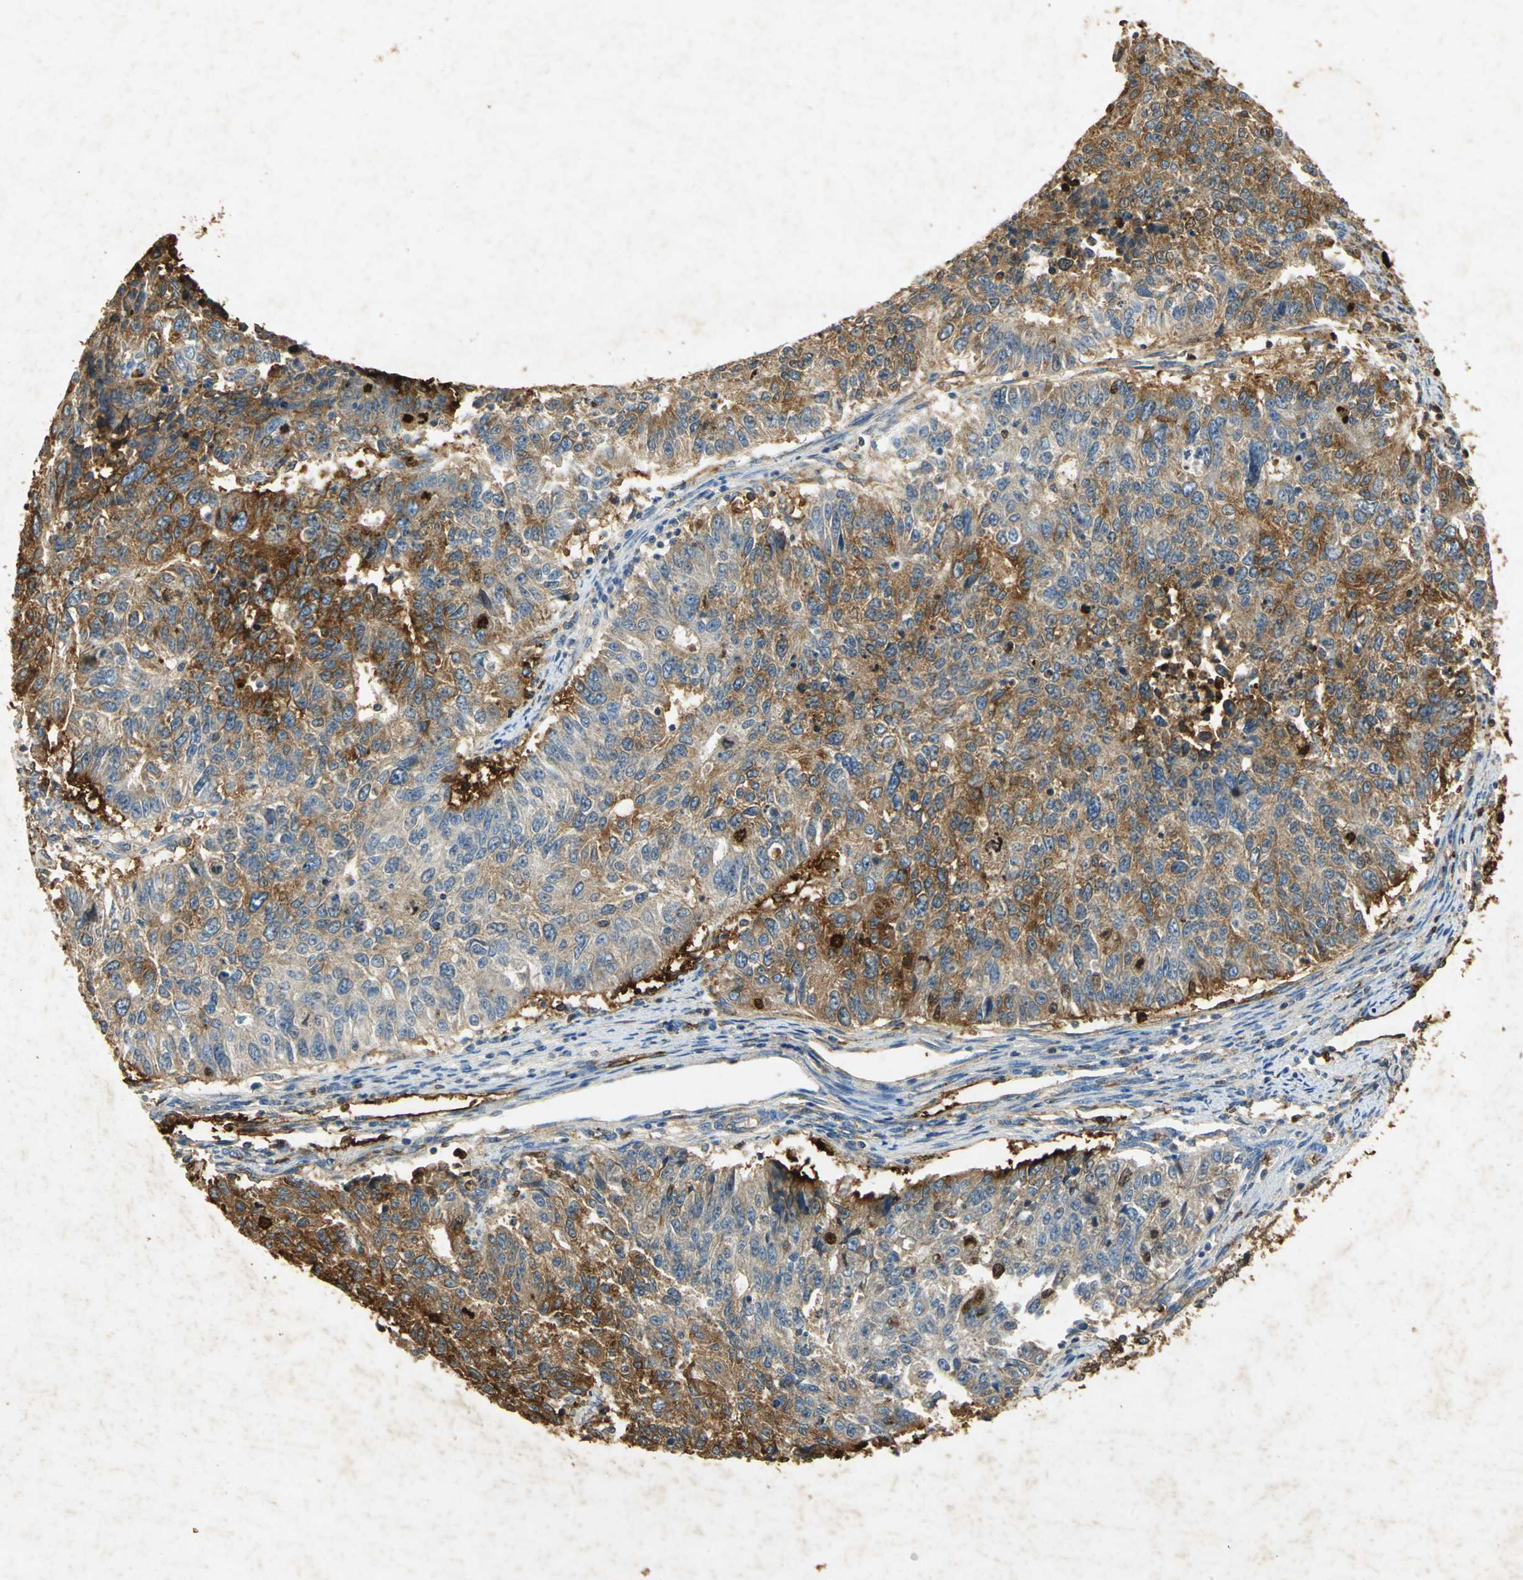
{"staining": {"intensity": "strong", "quantity": "25%-75%", "location": "cytoplasmic/membranous"}, "tissue": "endometrial cancer", "cell_type": "Tumor cells", "image_type": "cancer", "snomed": [{"axis": "morphology", "description": "Adenocarcinoma, NOS"}, {"axis": "topography", "description": "Endometrium"}], "caption": "IHC of human endometrial cancer (adenocarcinoma) demonstrates high levels of strong cytoplasmic/membranous expression in about 25%-75% of tumor cells.", "gene": "ANXA4", "patient": {"sex": "female", "age": 42}}